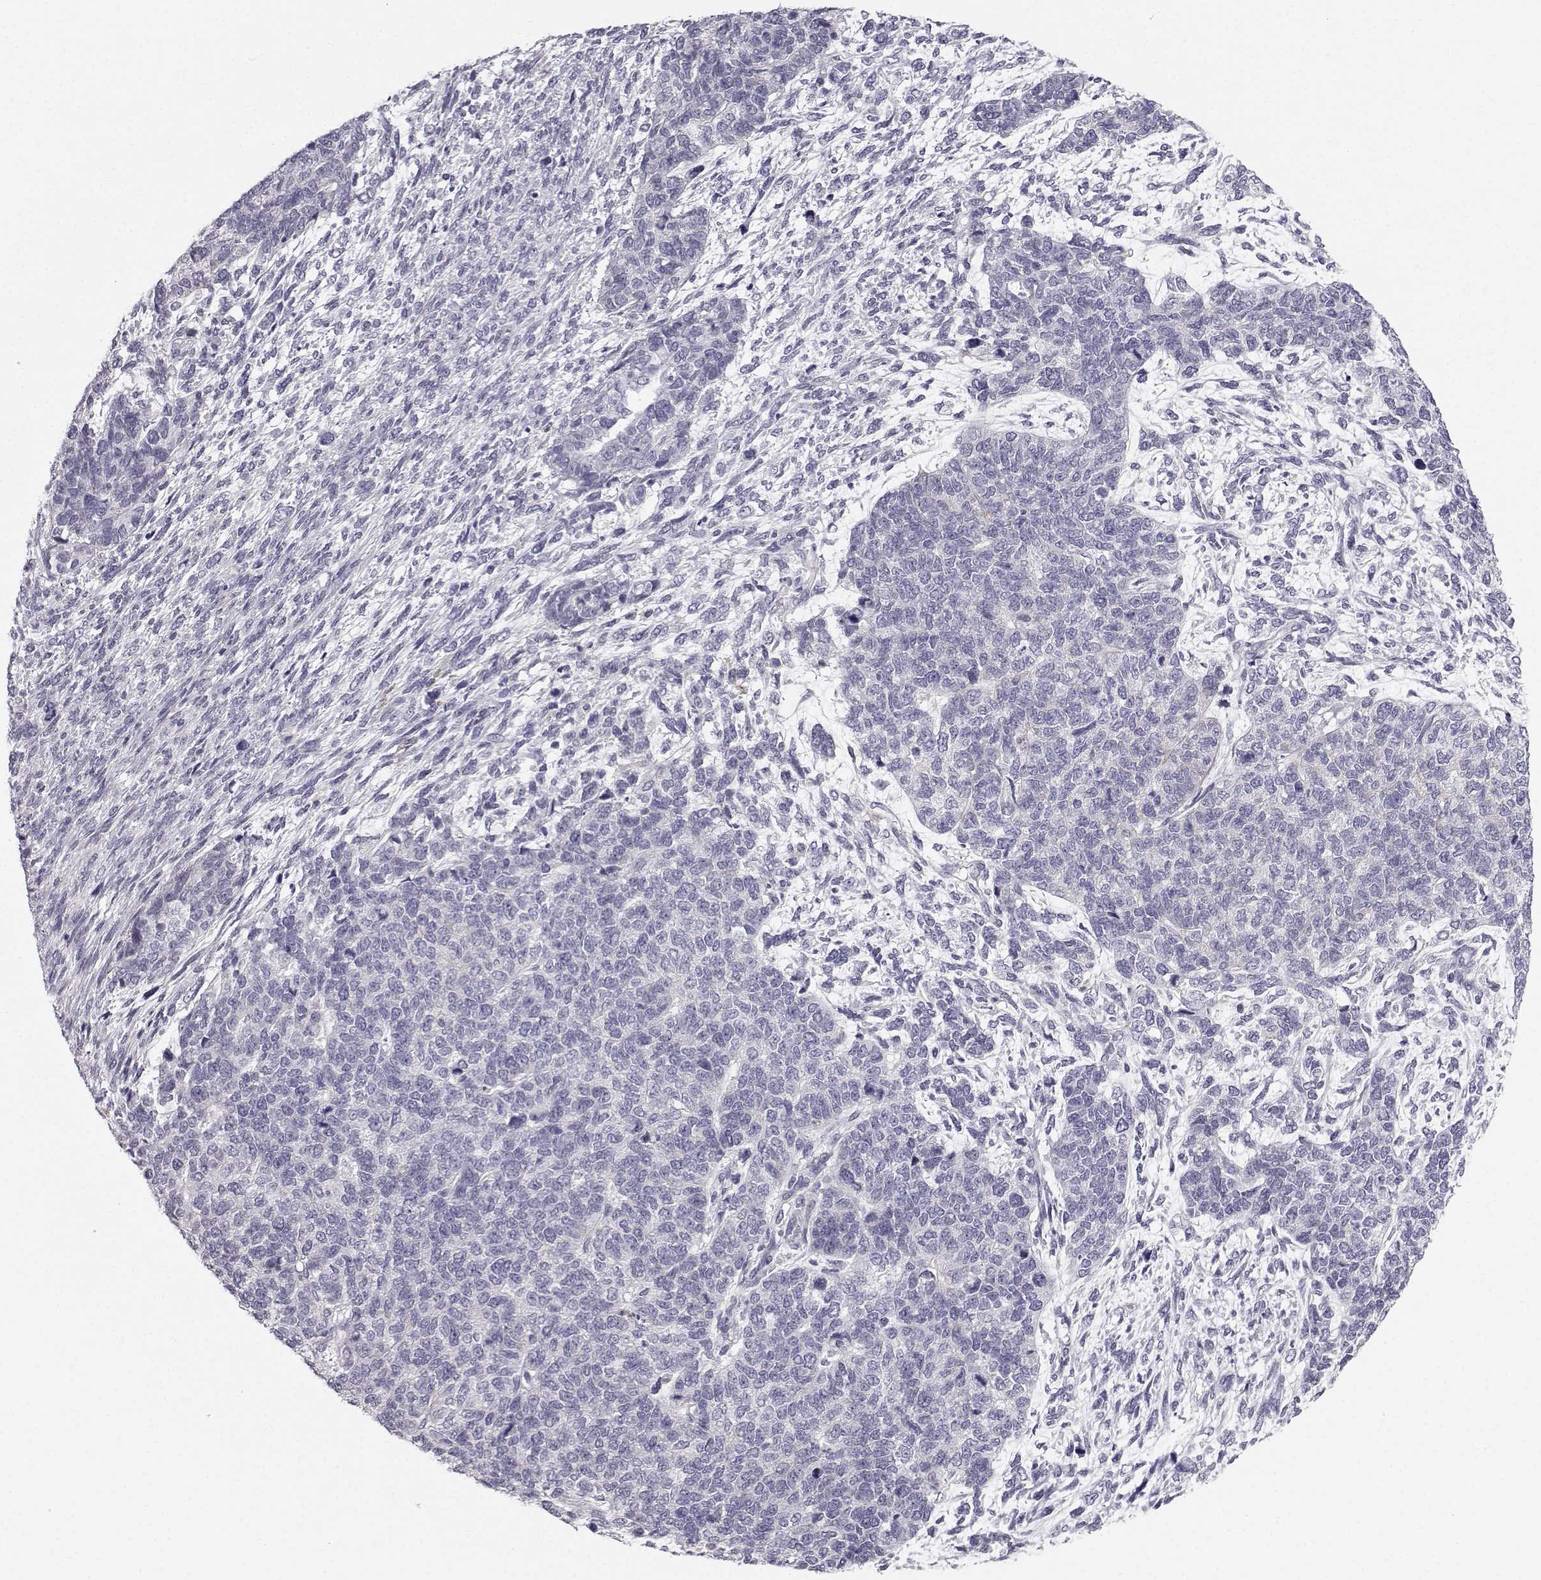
{"staining": {"intensity": "negative", "quantity": "none", "location": "none"}, "tissue": "cervical cancer", "cell_type": "Tumor cells", "image_type": "cancer", "snomed": [{"axis": "morphology", "description": "Squamous cell carcinoma, NOS"}, {"axis": "topography", "description": "Cervix"}], "caption": "Image shows no protein positivity in tumor cells of cervical squamous cell carcinoma tissue.", "gene": "SPDYE4", "patient": {"sex": "female", "age": 63}}